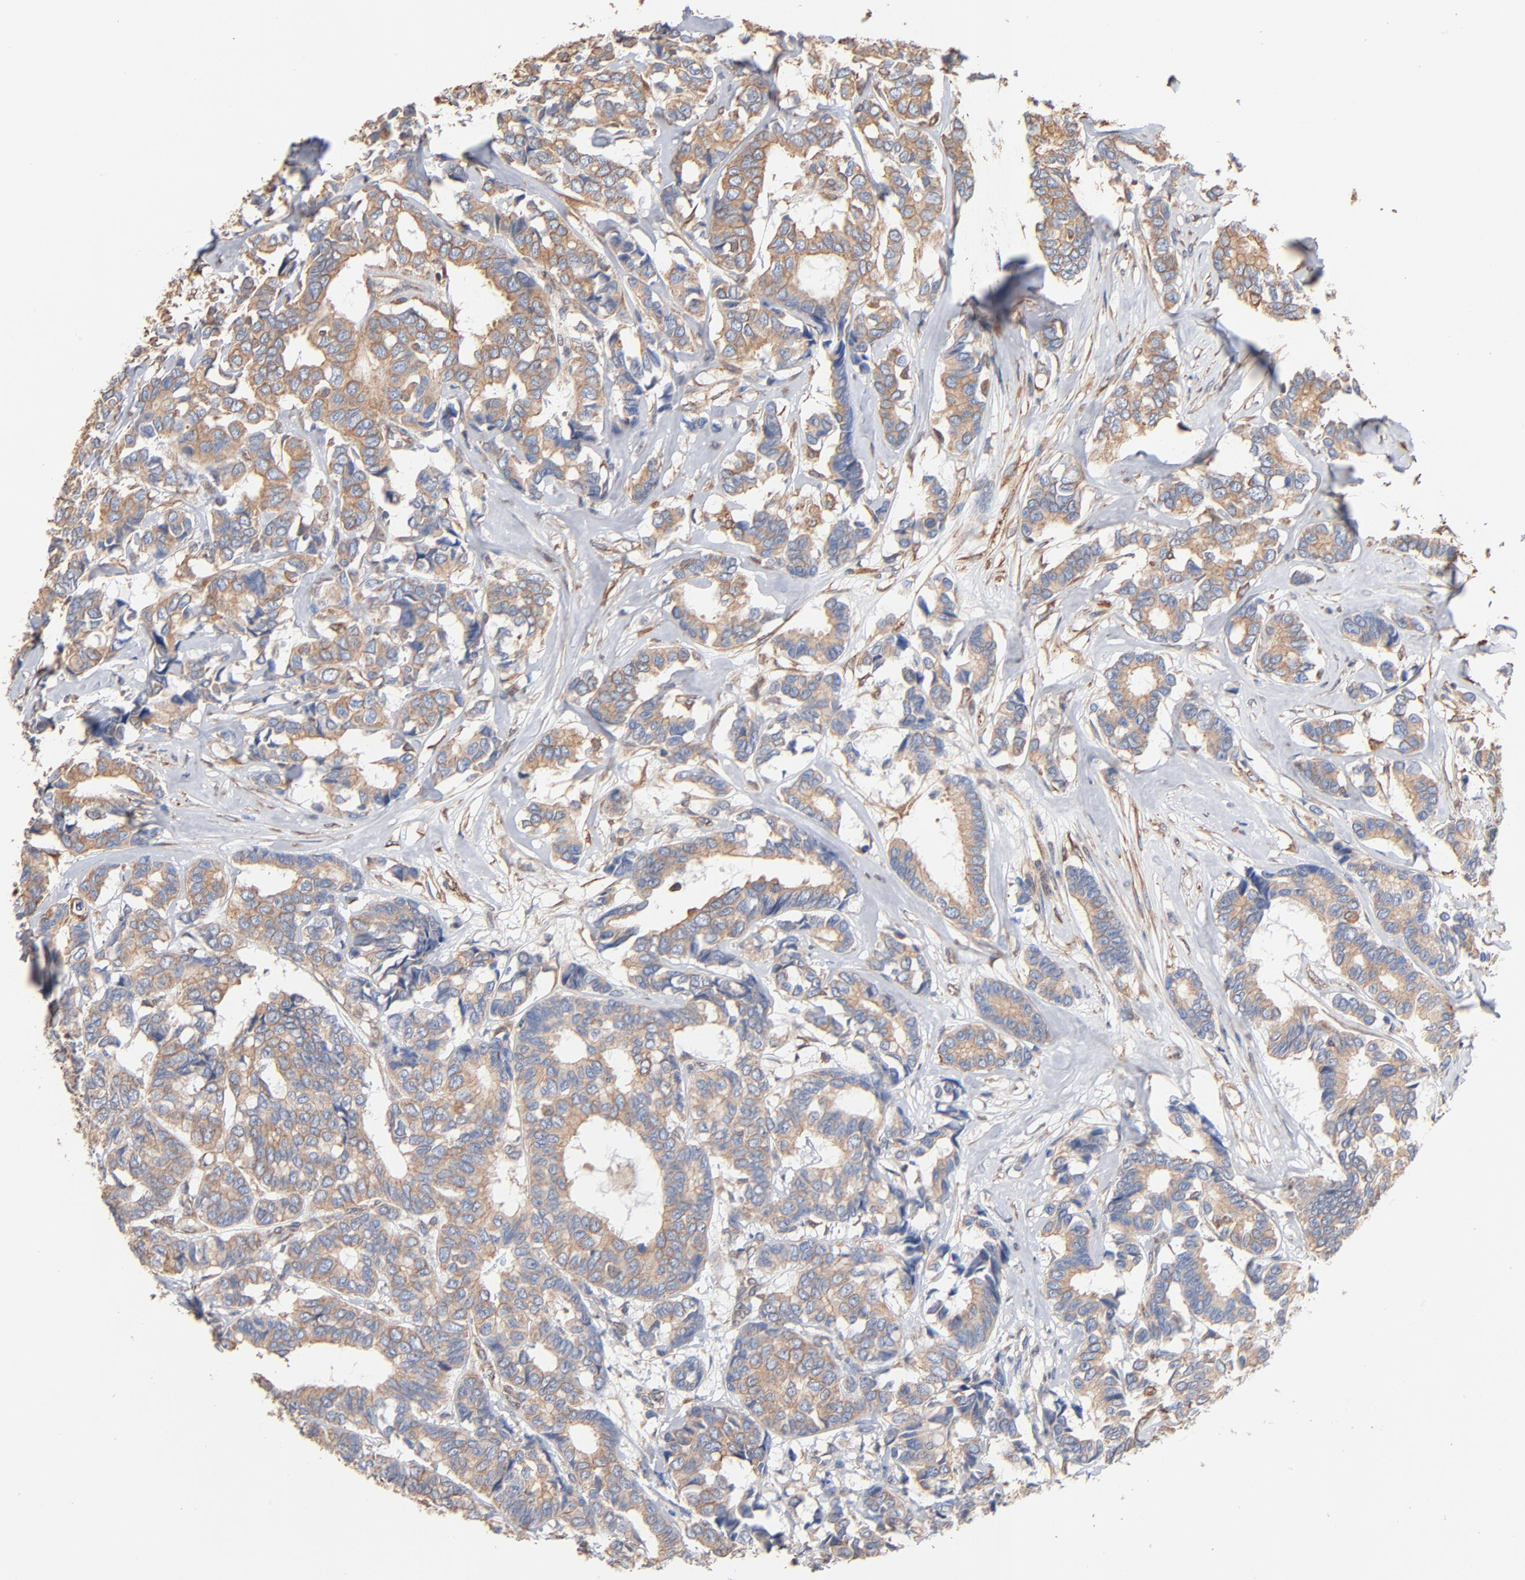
{"staining": {"intensity": "weak", "quantity": ">75%", "location": "cytoplasmic/membranous"}, "tissue": "breast cancer", "cell_type": "Tumor cells", "image_type": "cancer", "snomed": [{"axis": "morphology", "description": "Duct carcinoma"}, {"axis": "topography", "description": "Breast"}], "caption": "Protein expression analysis of breast invasive ductal carcinoma displays weak cytoplasmic/membranous expression in approximately >75% of tumor cells.", "gene": "ABCD4", "patient": {"sex": "female", "age": 87}}